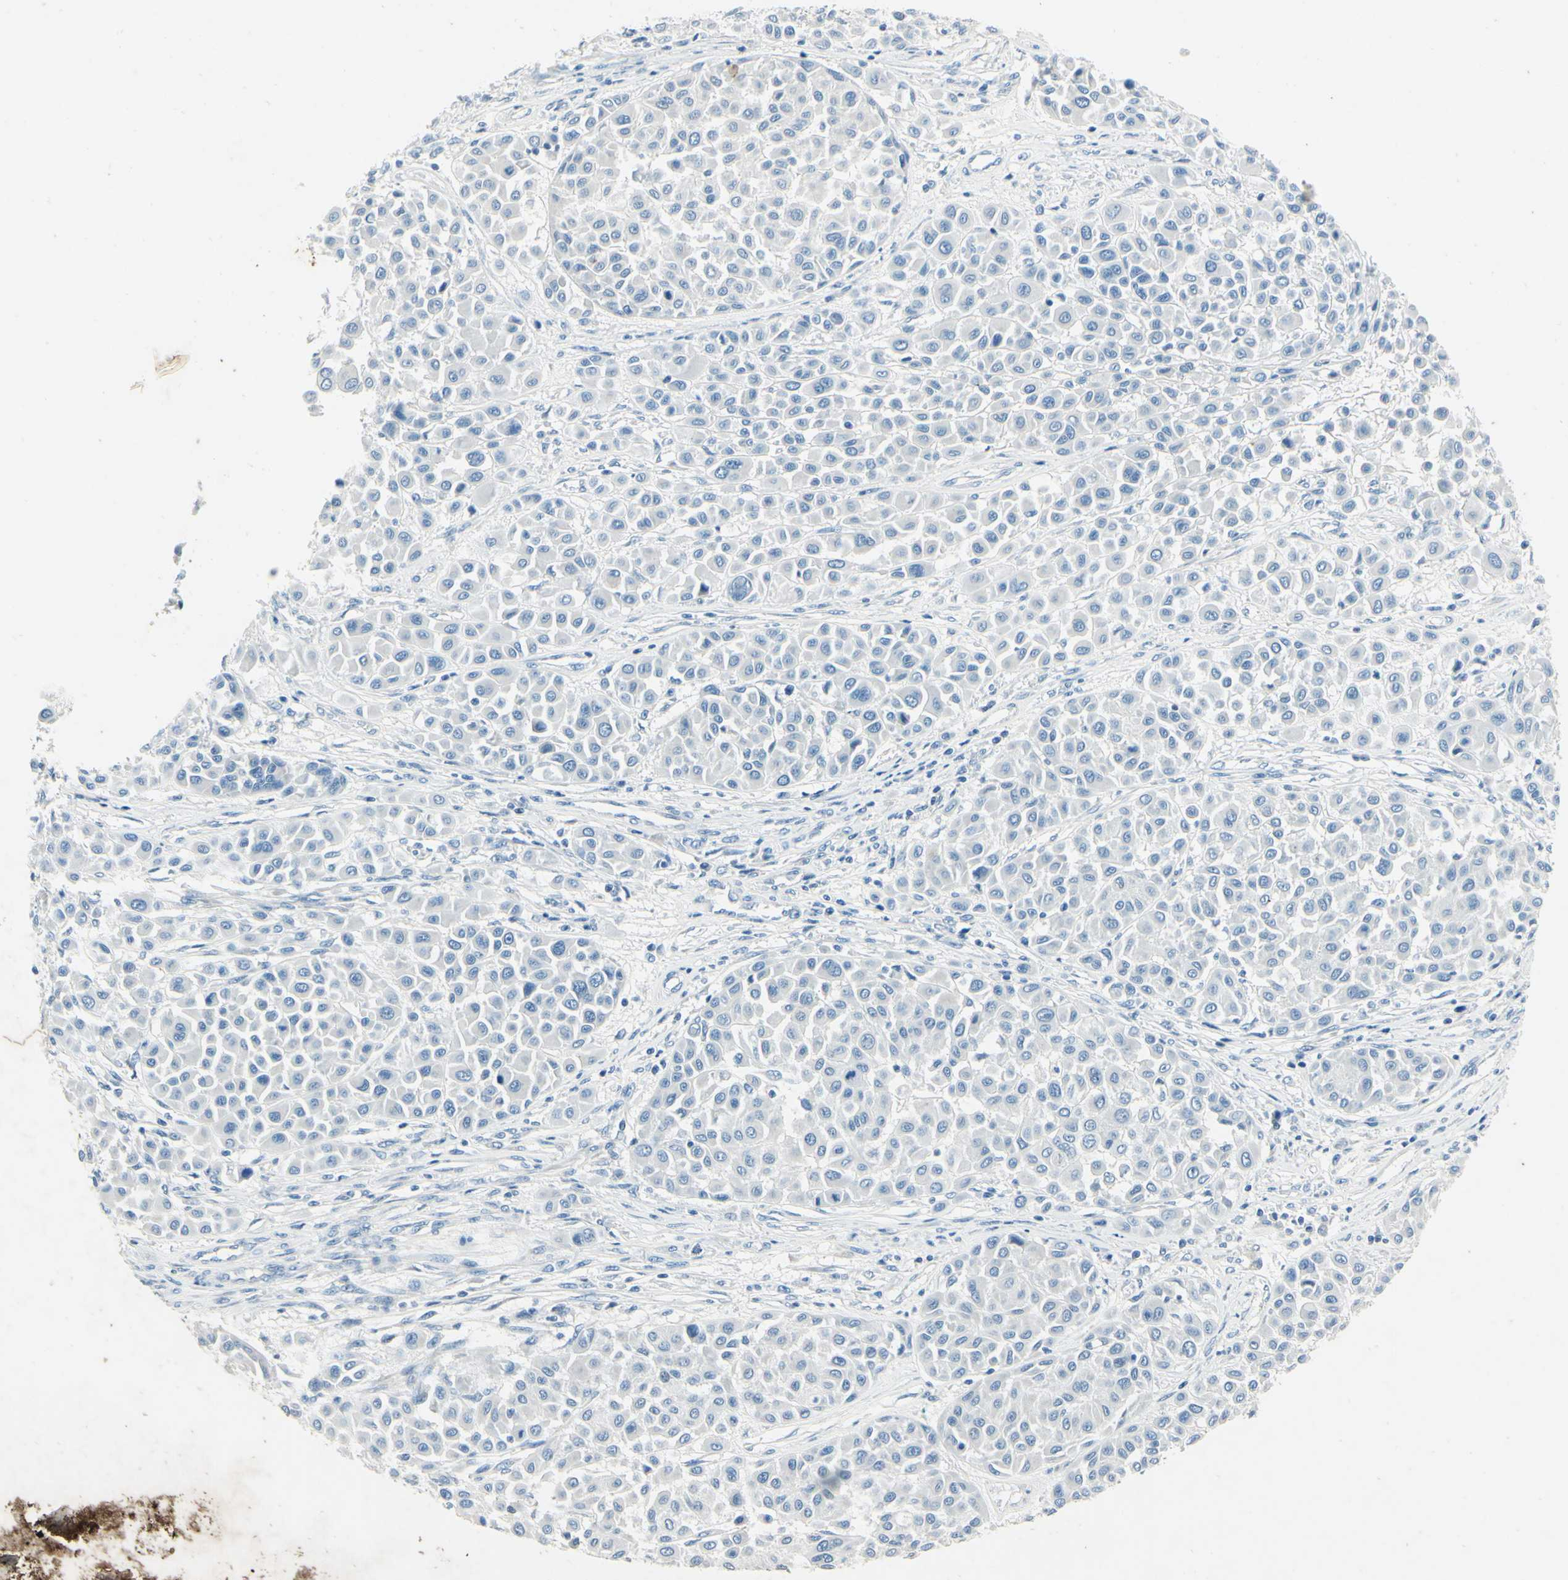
{"staining": {"intensity": "negative", "quantity": "none", "location": "none"}, "tissue": "melanoma", "cell_type": "Tumor cells", "image_type": "cancer", "snomed": [{"axis": "morphology", "description": "Malignant melanoma, Metastatic site"}, {"axis": "topography", "description": "Soft tissue"}], "caption": "Immunohistochemistry (IHC) image of malignant melanoma (metastatic site) stained for a protein (brown), which exhibits no positivity in tumor cells.", "gene": "SNAP91", "patient": {"sex": "male", "age": 41}}